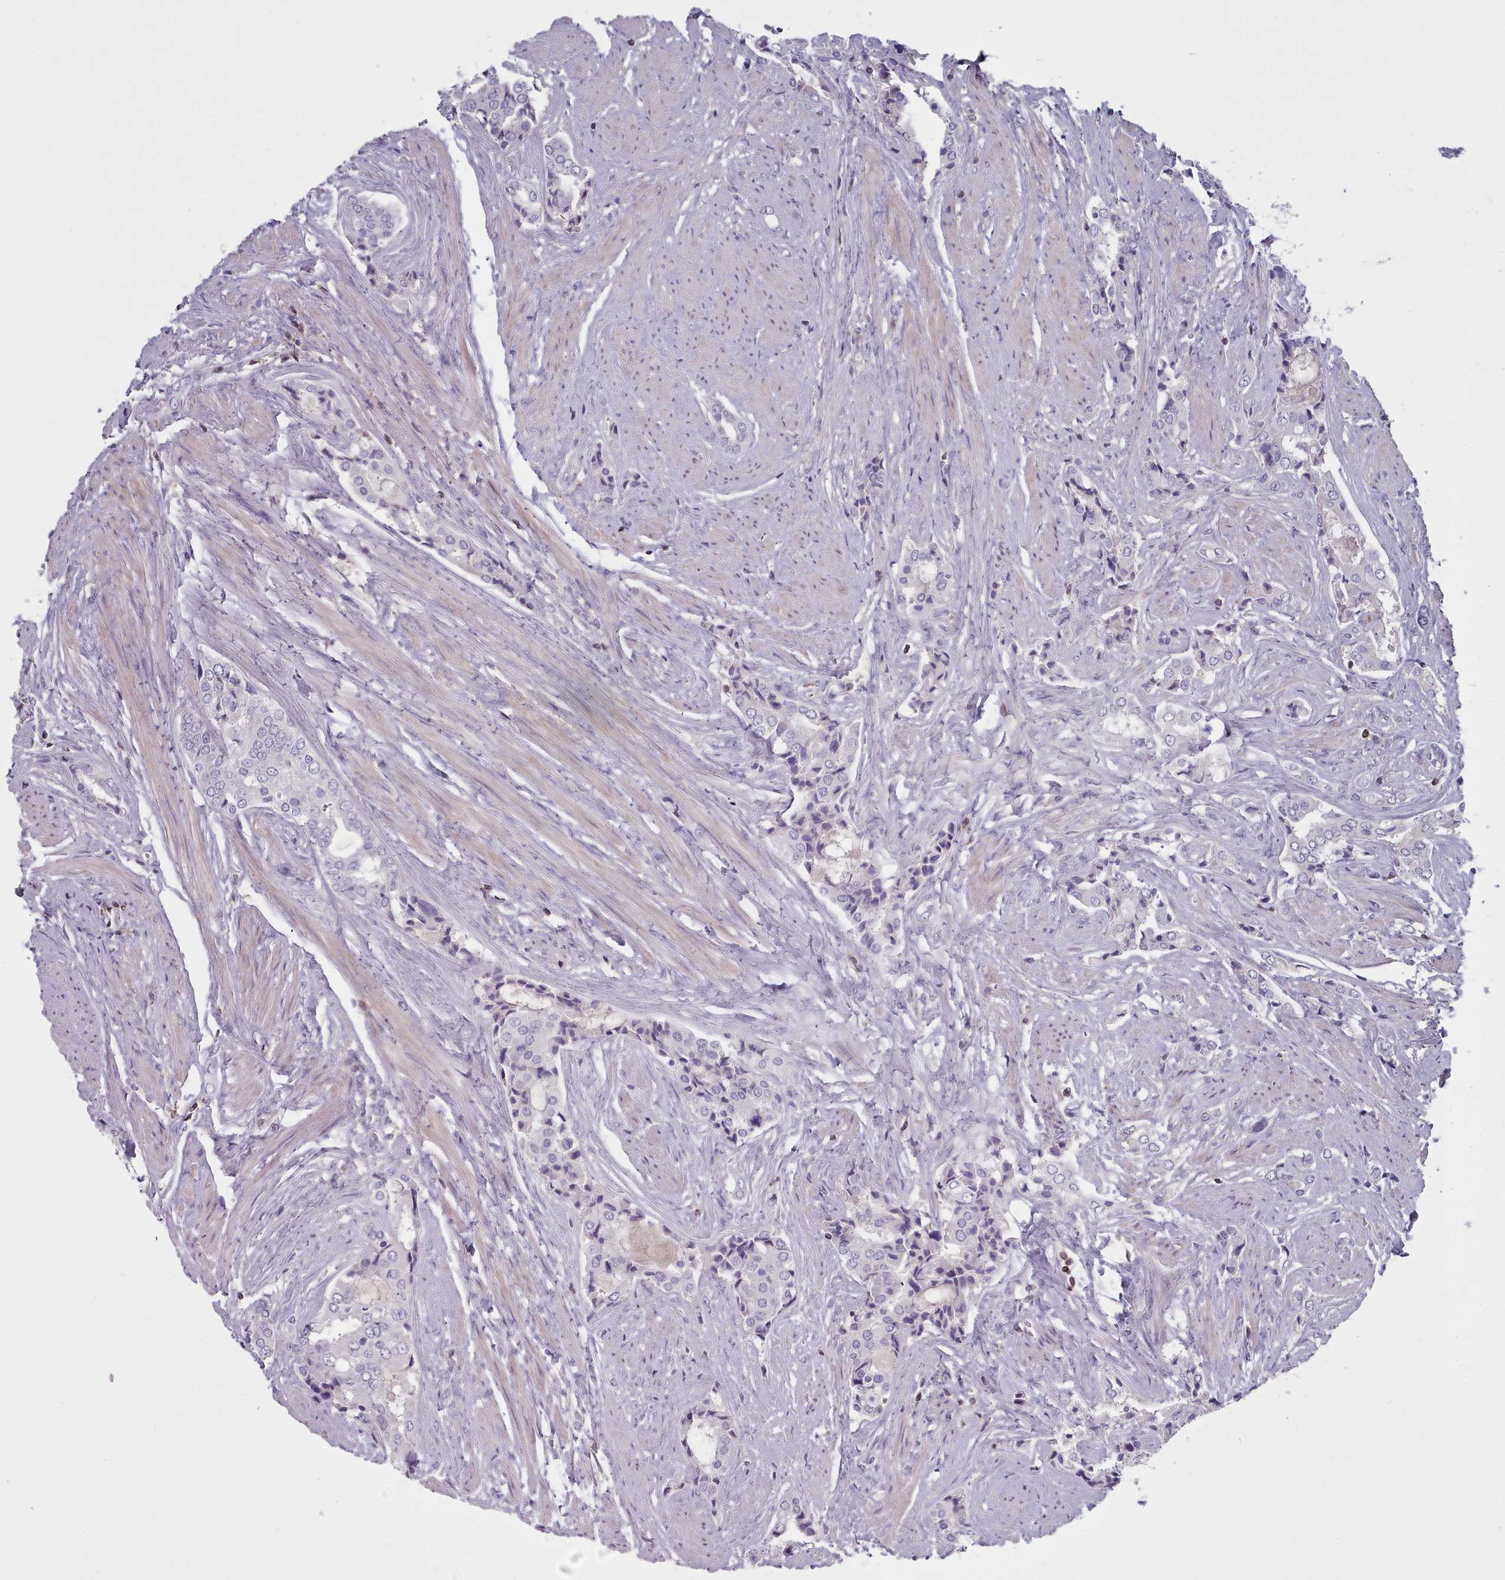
{"staining": {"intensity": "negative", "quantity": "none", "location": "none"}, "tissue": "prostate cancer", "cell_type": "Tumor cells", "image_type": "cancer", "snomed": [{"axis": "morphology", "description": "Adenocarcinoma, High grade"}, {"axis": "topography", "description": "Prostate"}], "caption": "The immunohistochemistry photomicrograph has no significant staining in tumor cells of prostate cancer tissue. (DAB (3,3'-diaminobenzidine) IHC visualized using brightfield microscopy, high magnification).", "gene": "RAC2", "patient": {"sex": "male", "age": 71}}